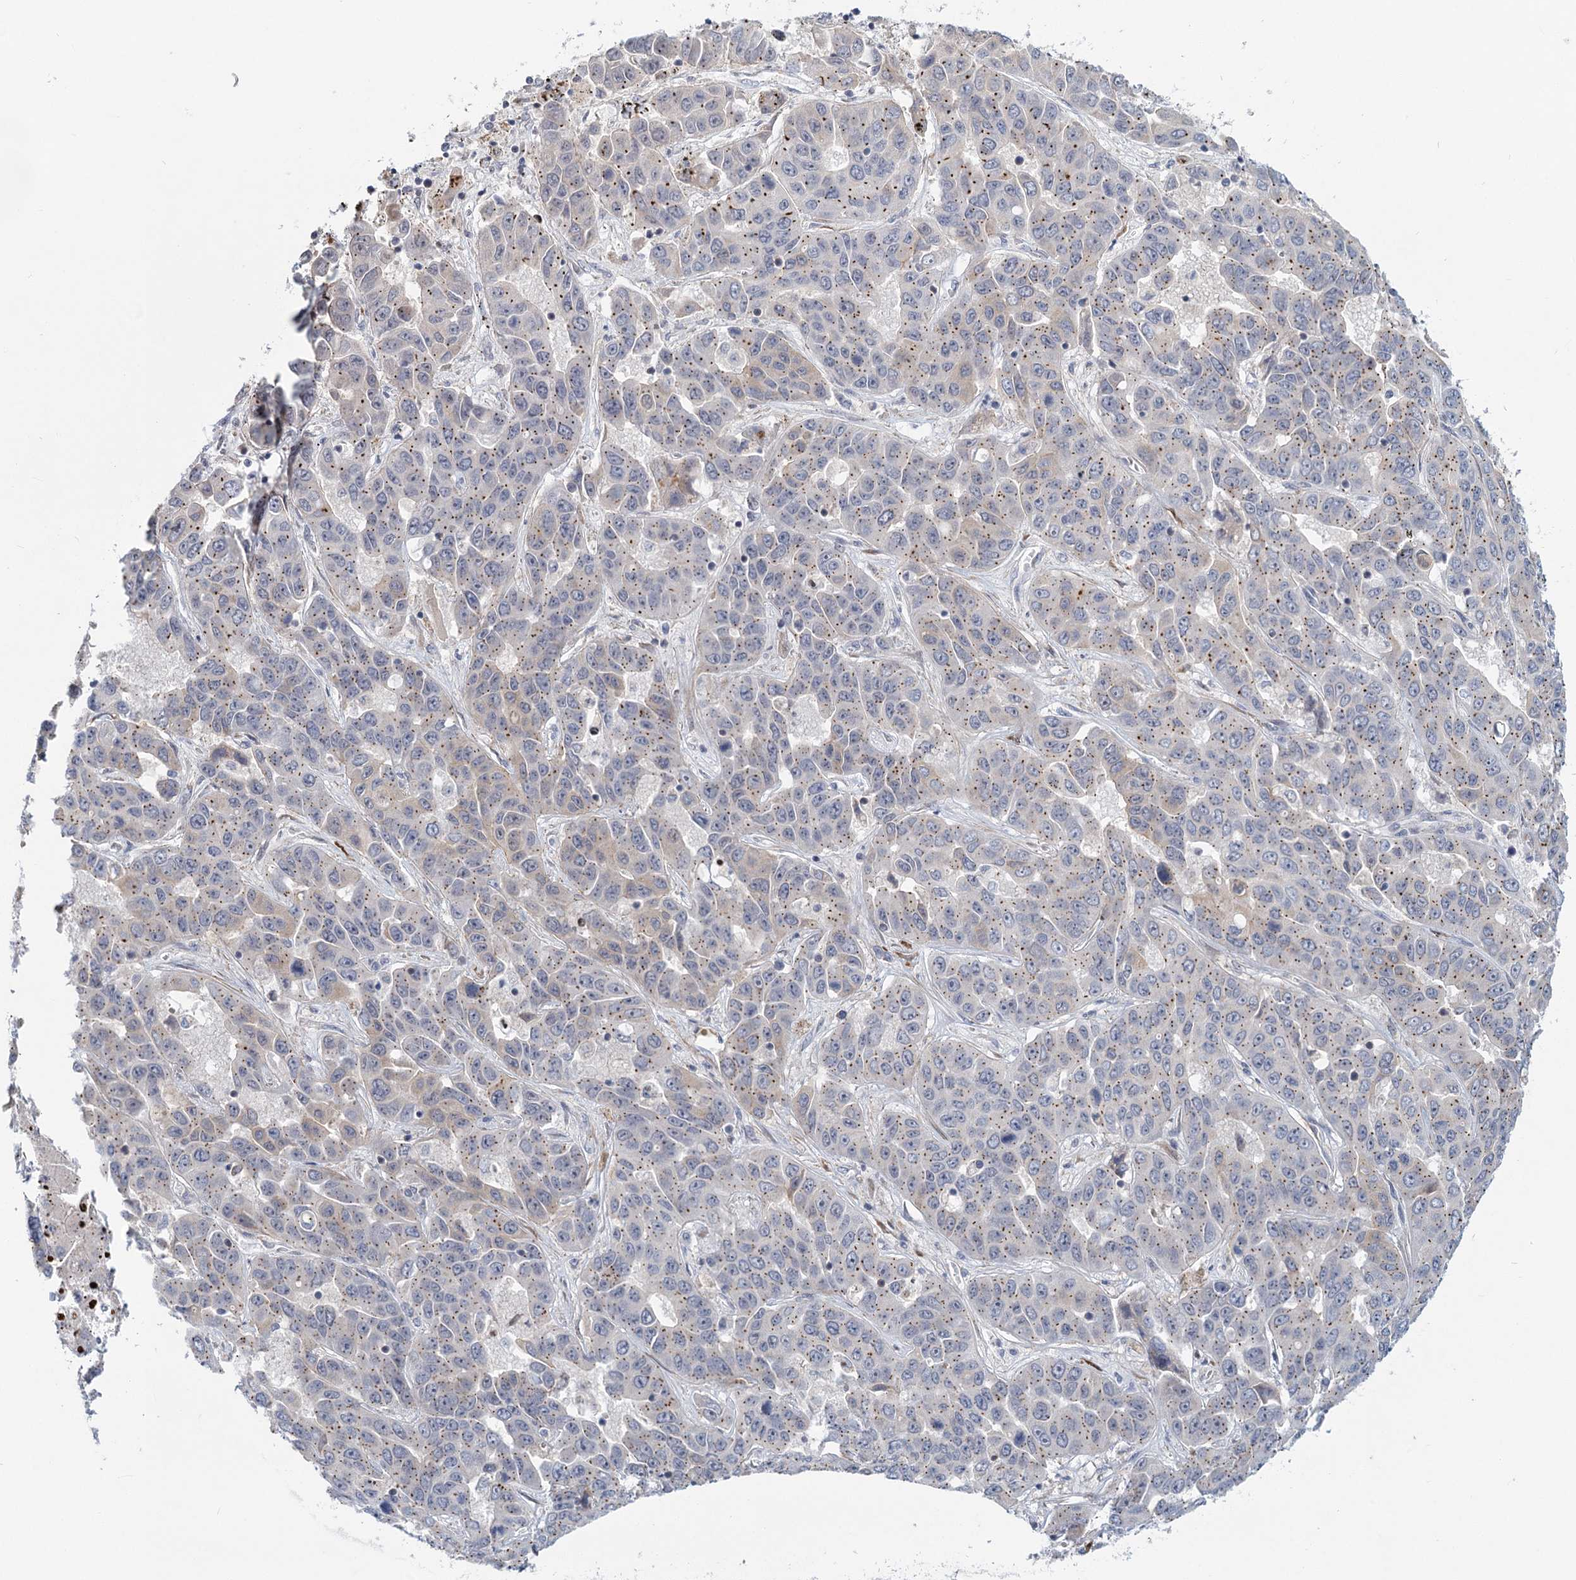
{"staining": {"intensity": "negative", "quantity": "none", "location": "none"}, "tissue": "liver cancer", "cell_type": "Tumor cells", "image_type": "cancer", "snomed": [{"axis": "morphology", "description": "Cholangiocarcinoma"}, {"axis": "topography", "description": "Liver"}], "caption": "This is an immunohistochemistry (IHC) image of liver cholangiocarcinoma. There is no staining in tumor cells.", "gene": "STAP1", "patient": {"sex": "female", "age": 52}}